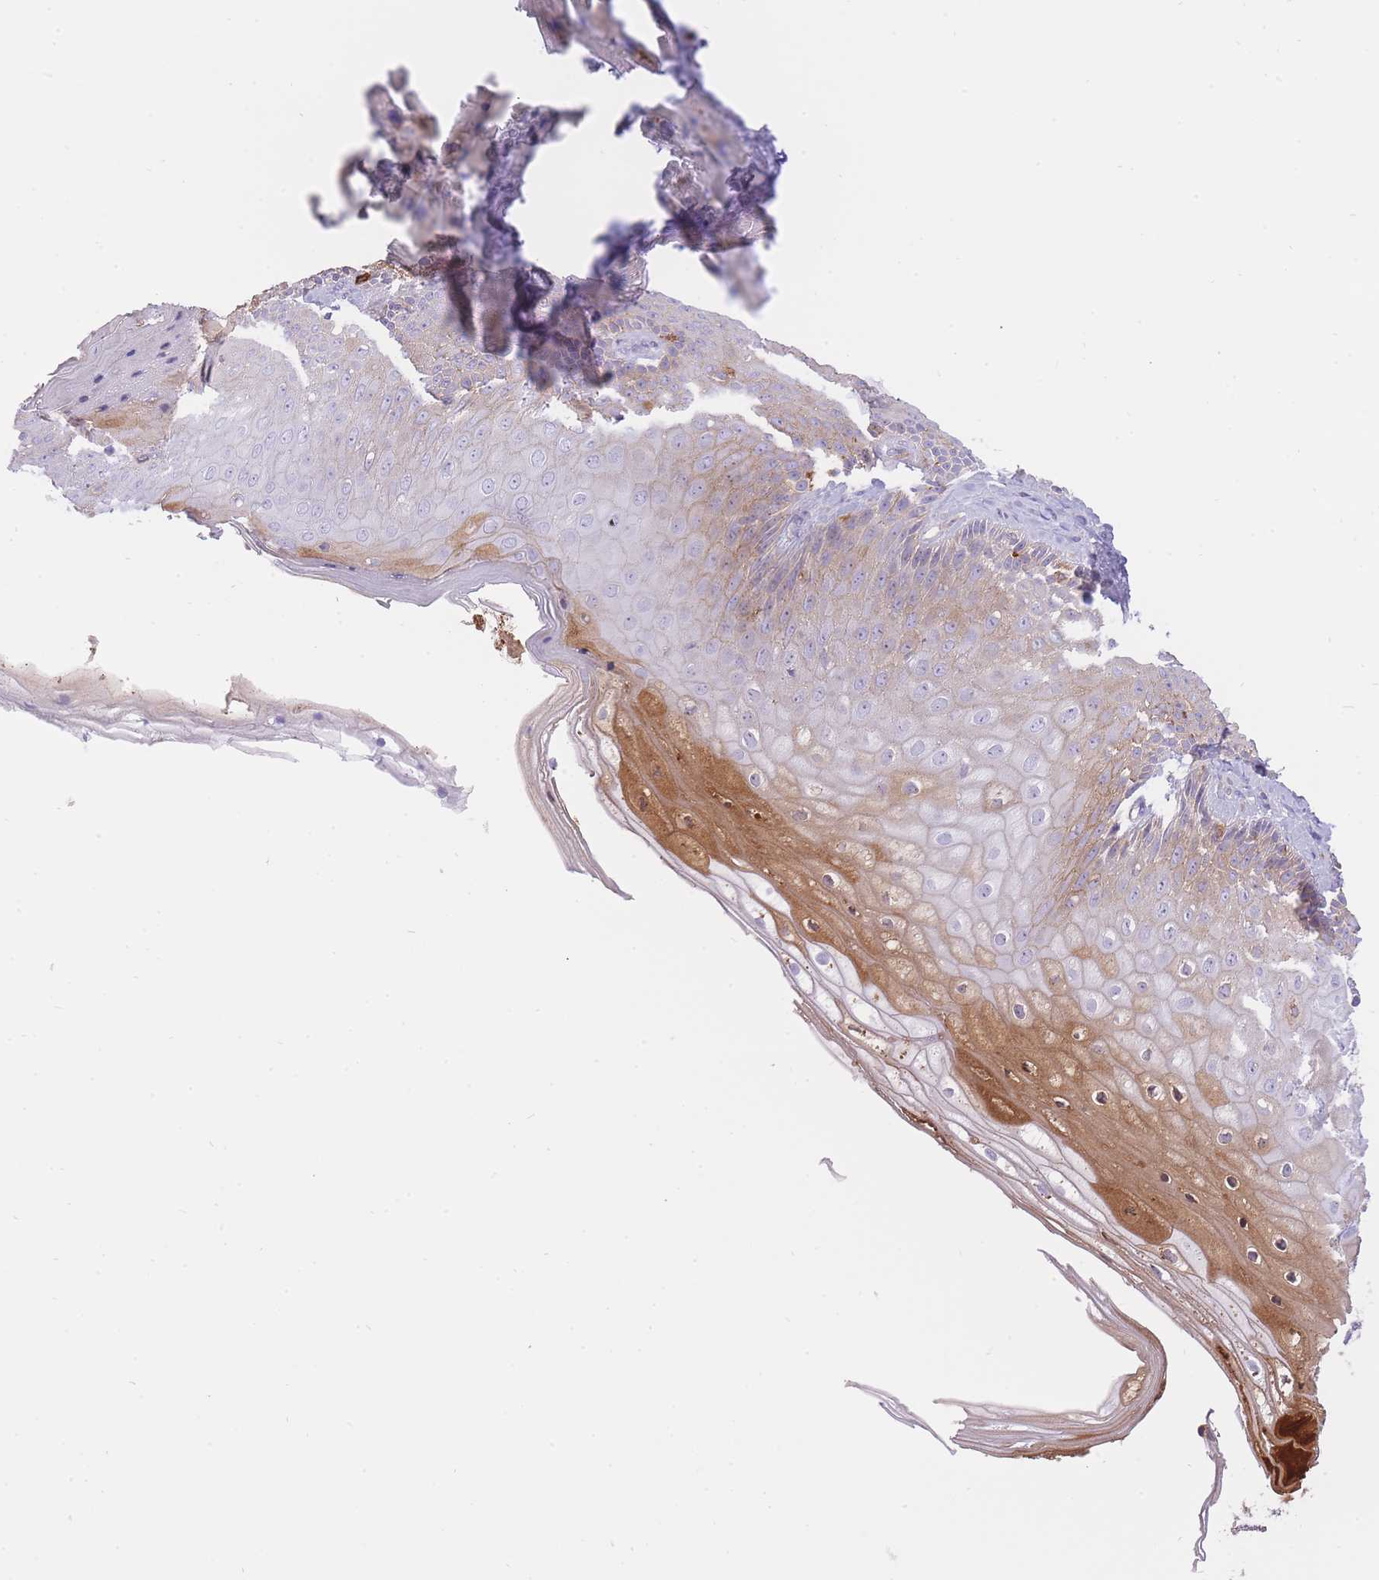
{"staining": {"intensity": "moderate", "quantity": "25%-75%", "location": "cytoplasmic/membranous"}, "tissue": "skin", "cell_type": "Epidermal cells", "image_type": "normal", "snomed": [{"axis": "morphology", "description": "Normal tissue, NOS"}, {"axis": "topography", "description": "Anal"}], "caption": "Protein expression analysis of benign skin shows moderate cytoplasmic/membranous staining in about 25%-75% of epidermal cells.", "gene": "HRG", "patient": {"sex": "male", "age": 80}}